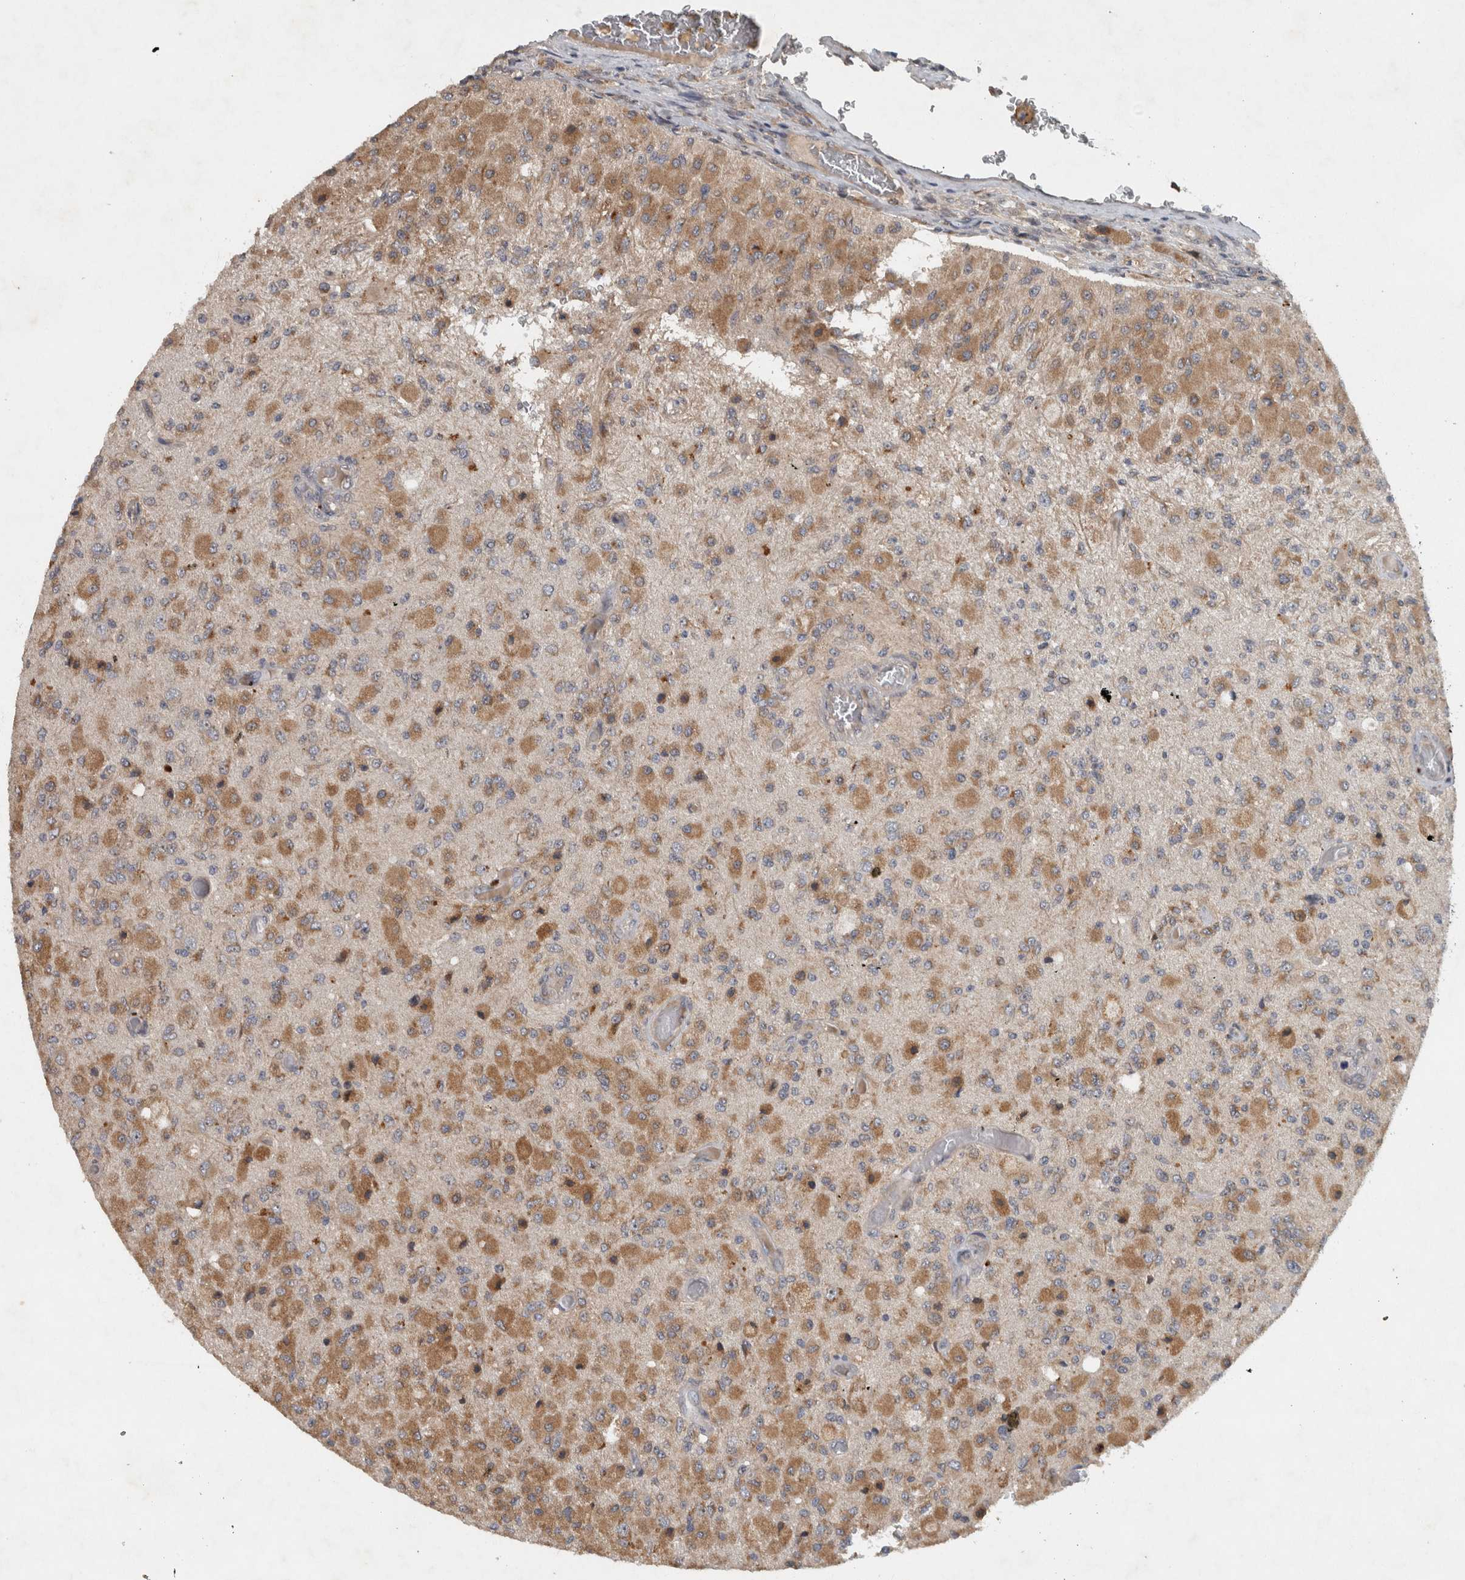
{"staining": {"intensity": "moderate", "quantity": "25%-75%", "location": "cytoplasmic/membranous"}, "tissue": "glioma", "cell_type": "Tumor cells", "image_type": "cancer", "snomed": [{"axis": "morphology", "description": "Normal tissue, NOS"}, {"axis": "morphology", "description": "Glioma, malignant, High grade"}, {"axis": "topography", "description": "Cerebral cortex"}], "caption": "This image exhibits immunohistochemistry staining of glioma, with medium moderate cytoplasmic/membranous staining in approximately 25%-75% of tumor cells.", "gene": "GPR137B", "patient": {"sex": "male", "age": 77}}